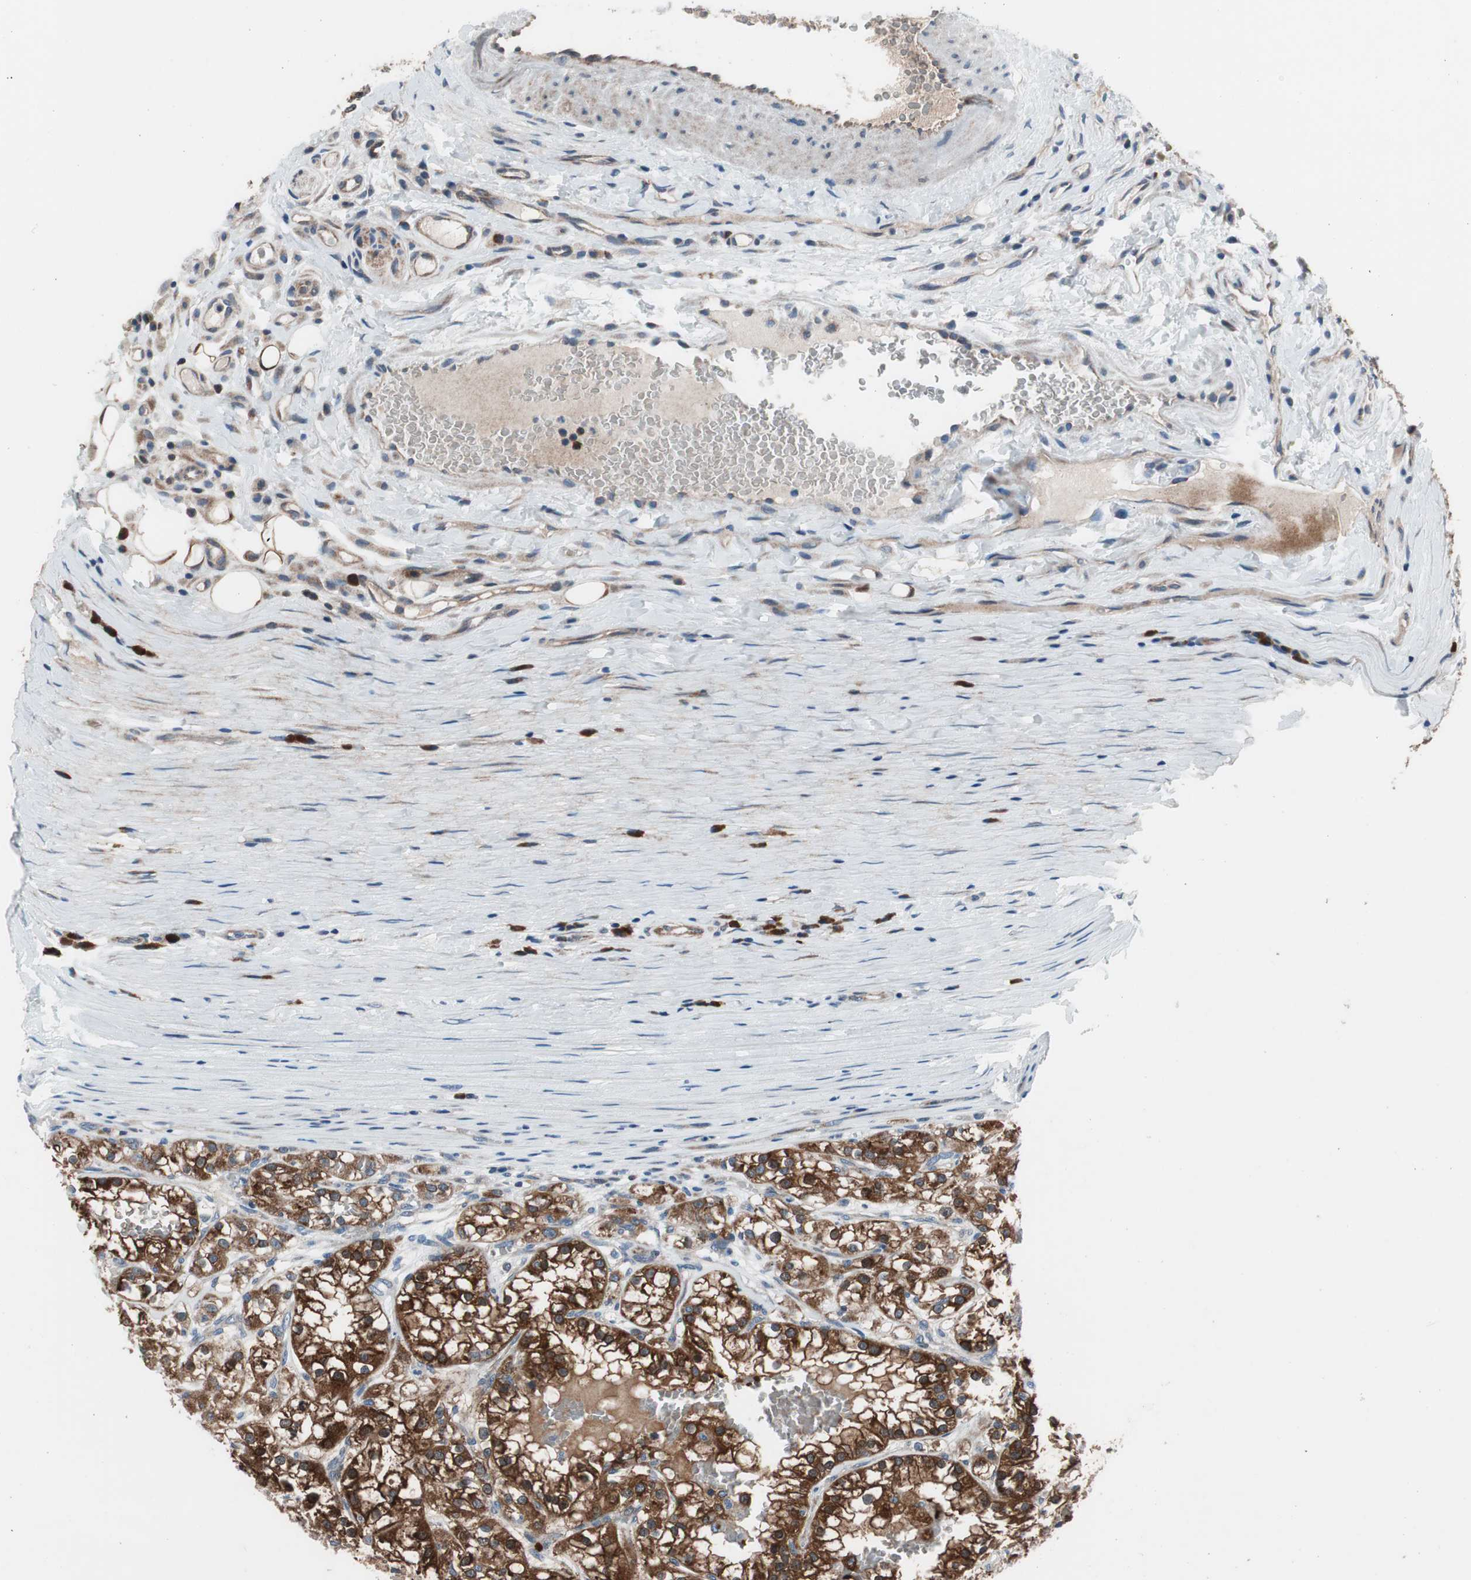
{"staining": {"intensity": "strong", "quantity": ">75%", "location": "cytoplasmic/membranous"}, "tissue": "renal cancer", "cell_type": "Tumor cells", "image_type": "cancer", "snomed": [{"axis": "morphology", "description": "Adenocarcinoma, NOS"}, {"axis": "topography", "description": "Kidney"}], "caption": "A micrograph showing strong cytoplasmic/membranous expression in about >75% of tumor cells in adenocarcinoma (renal), as visualized by brown immunohistochemical staining.", "gene": "PRDX2", "patient": {"sex": "female", "age": 52}}